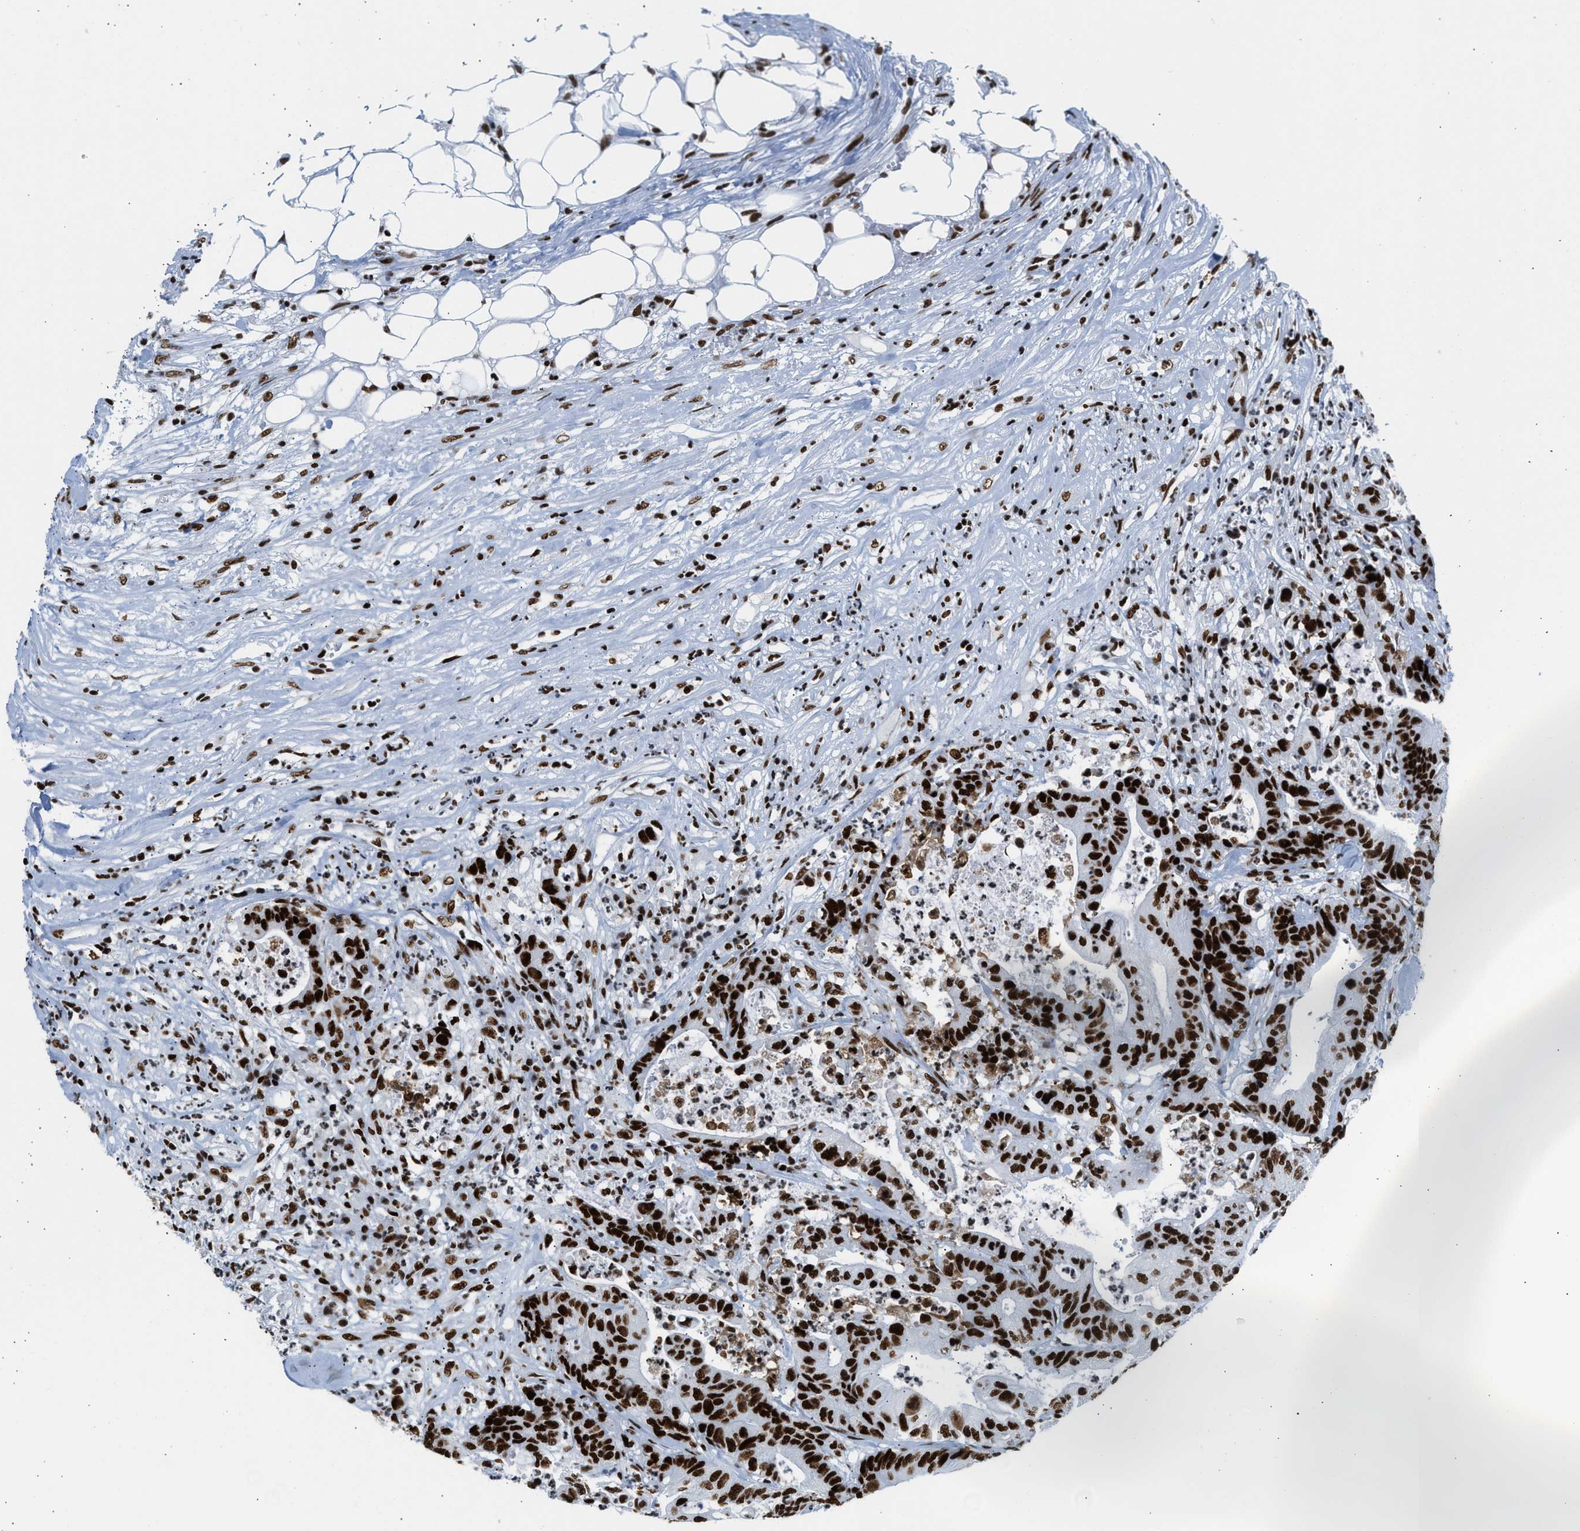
{"staining": {"intensity": "strong", "quantity": ">75%", "location": "nuclear"}, "tissue": "colorectal cancer", "cell_type": "Tumor cells", "image_type": "cancer", "snomed": [{"axis": "morphology", "description": "Adenocarcinoma, NOS"}, {"axis": "topography", "description": "Colon"}], "caption": "This is a photomicrograph of immunohistochemistry staining of colorectal adenocarcinoma, which shows strong staining in the nuclear of tumor cells.", "gene": "PIF1", "patient": {"sex": "female", "age": 84}}